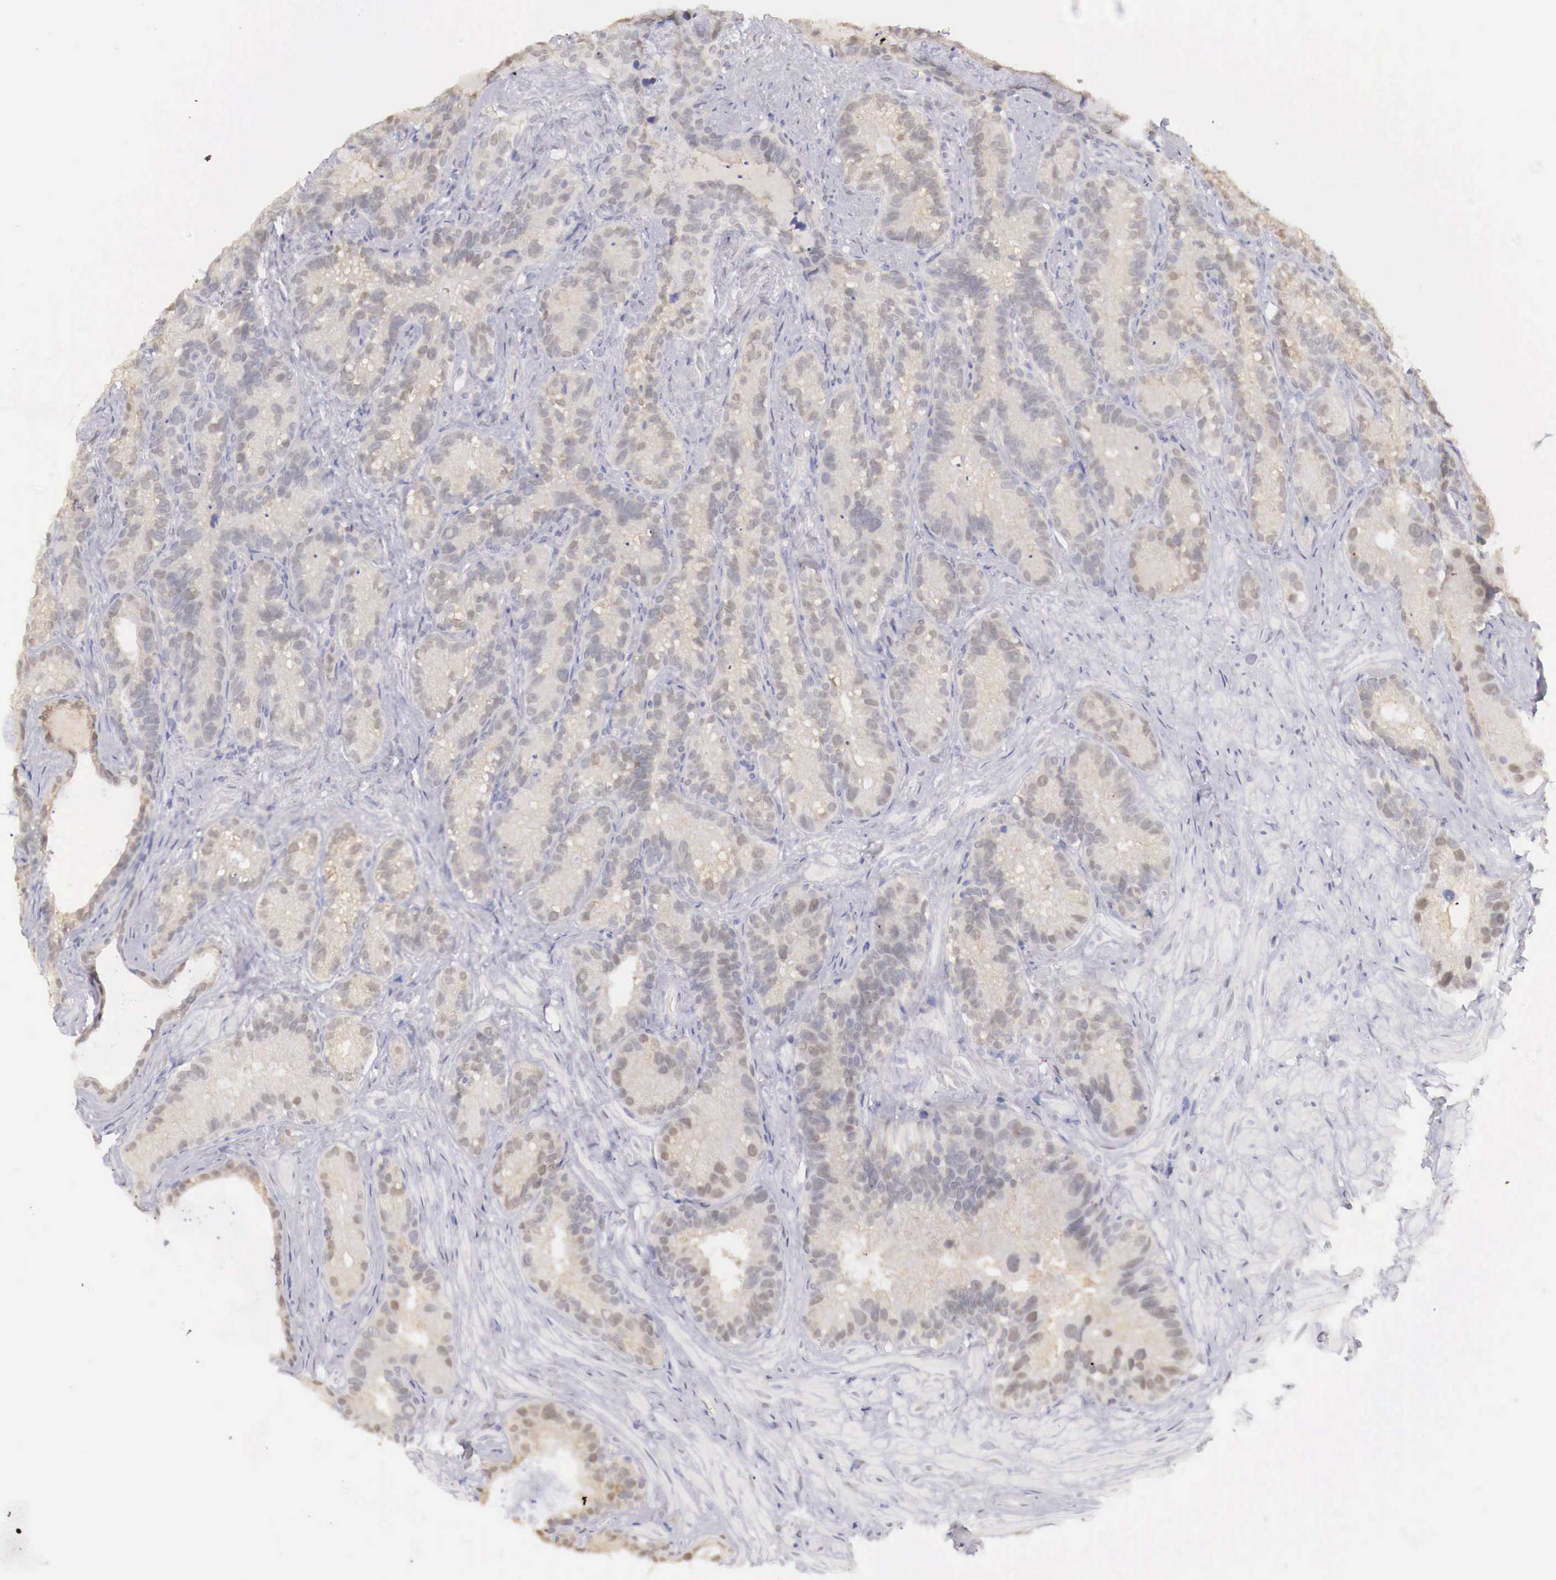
{"staining": {"intensity": "weak", "quantity": "25%-75%", "location": "nuclear"}, "tissue": "seminal vesicle", "cell_type": "Glandular cells", "image_type": "normal", "snomed": [{"axis": "morphology", "description": "Normal tissue, NOS"}, {"axis": "topography", "description": "Seminal veicle"}], "caption": "Seminal vesicle stained with IHC reveals weak nuclear expression in about 25%-75% of glandular cells.", "gene": "UBA1", "patient": {"sex": "male", "age": 63}}